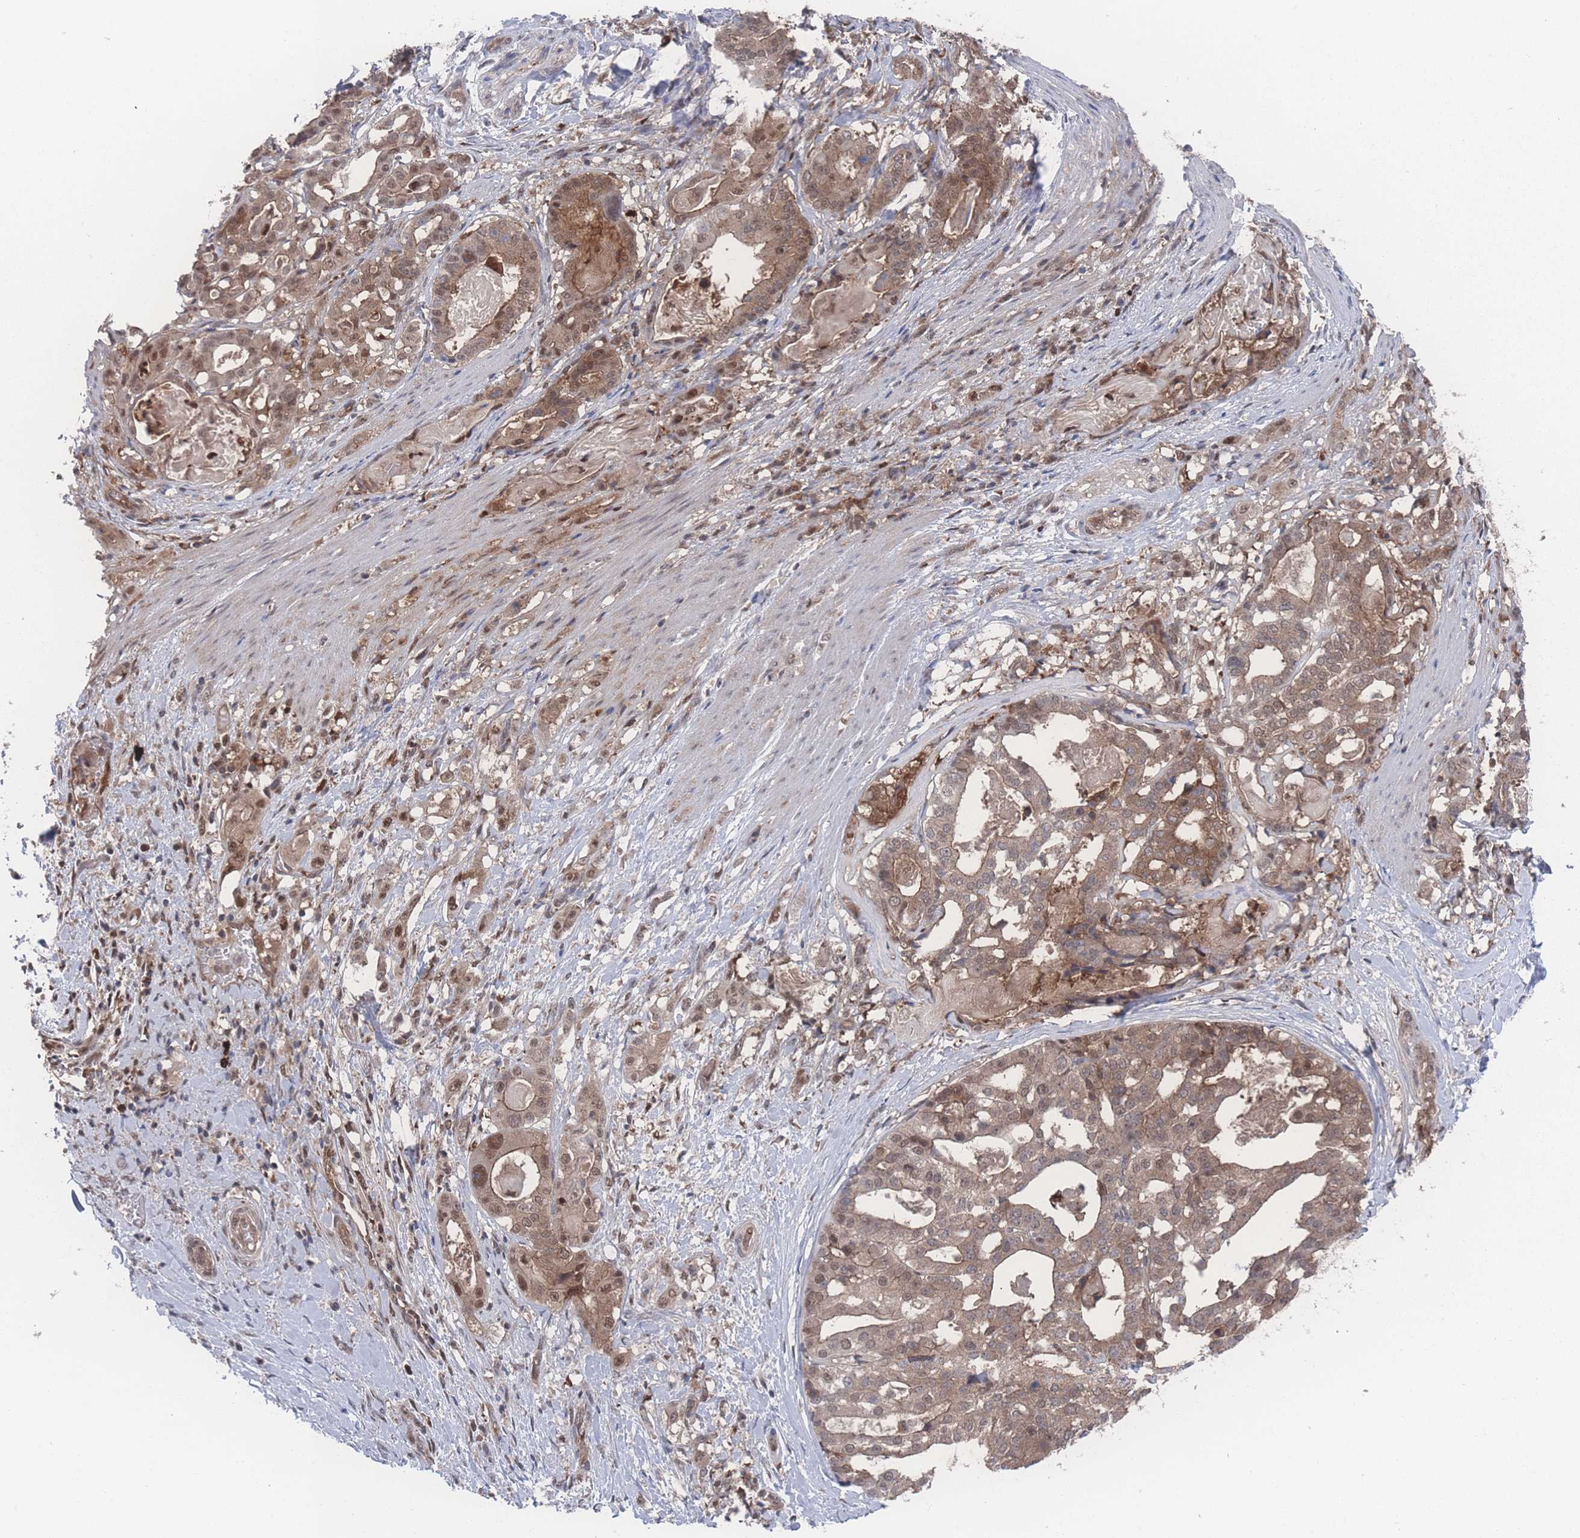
{"staining": {"intensity": "moderate", "quantity": "25%-75%", "location": "cytoplasmic/membranous,nuclear"}, "tissue": "stomach cancer", "cell_type": "Tumor cells", "image_type": "cancer", "snomed": [{"axis": "morphology", "description": "Adenocarcinoma, NOS"}, {"axis": "topography", "description": "Stomach"}], "caption": "Adenocarcinoma (stomach) stained for a protein shows moderate cytoplasmic/membranous and nuclear positivity in tumor cells. Immunohistochemistry (ihc) stains the protein in brown and the nuclei are stained blue.", "gene": "PSMA1", "patient": {"sex": "male", "age": 48}}